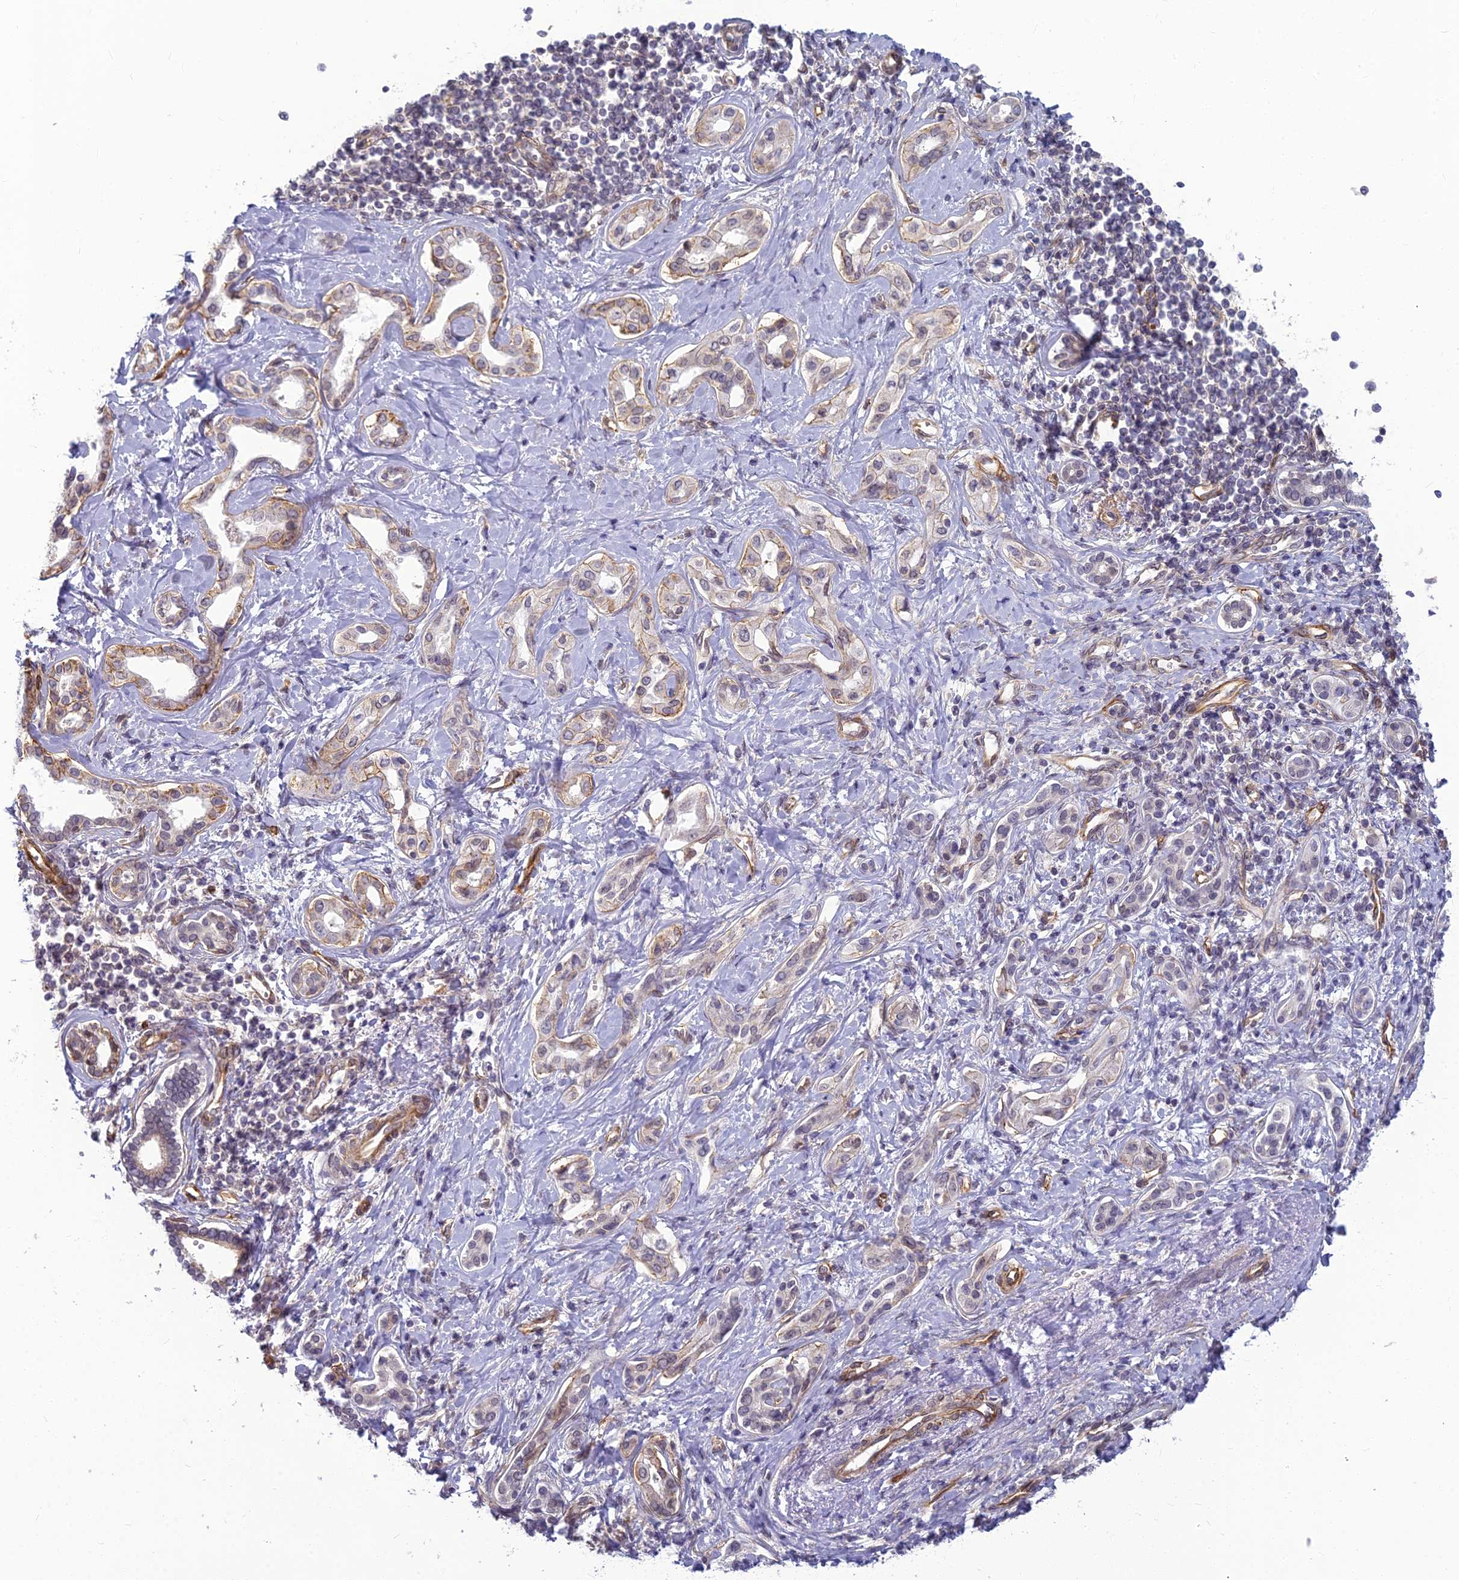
{"staining": {"intensity": "moderate", "quantity": "<25%", "location": "cytoplasmic/membranous"}, "tissue": "liver cancer", "cell_type": "Tumor cells", "image_type": "cancer", "snomed": [{"axis": "morphology", "description": "Cholangiocarcinoma"}, {"axis": "topography", "description": "Liver"}], "caption": "The histopathology image demonstrates staining of liver cancer (cholangiocarcinoma), revealing moderate cytoplasmic/membranous protein positivity (brown color) within tumor cells.", "gene": "RGL3", "patient": {"sex": "female", "age": 77}}